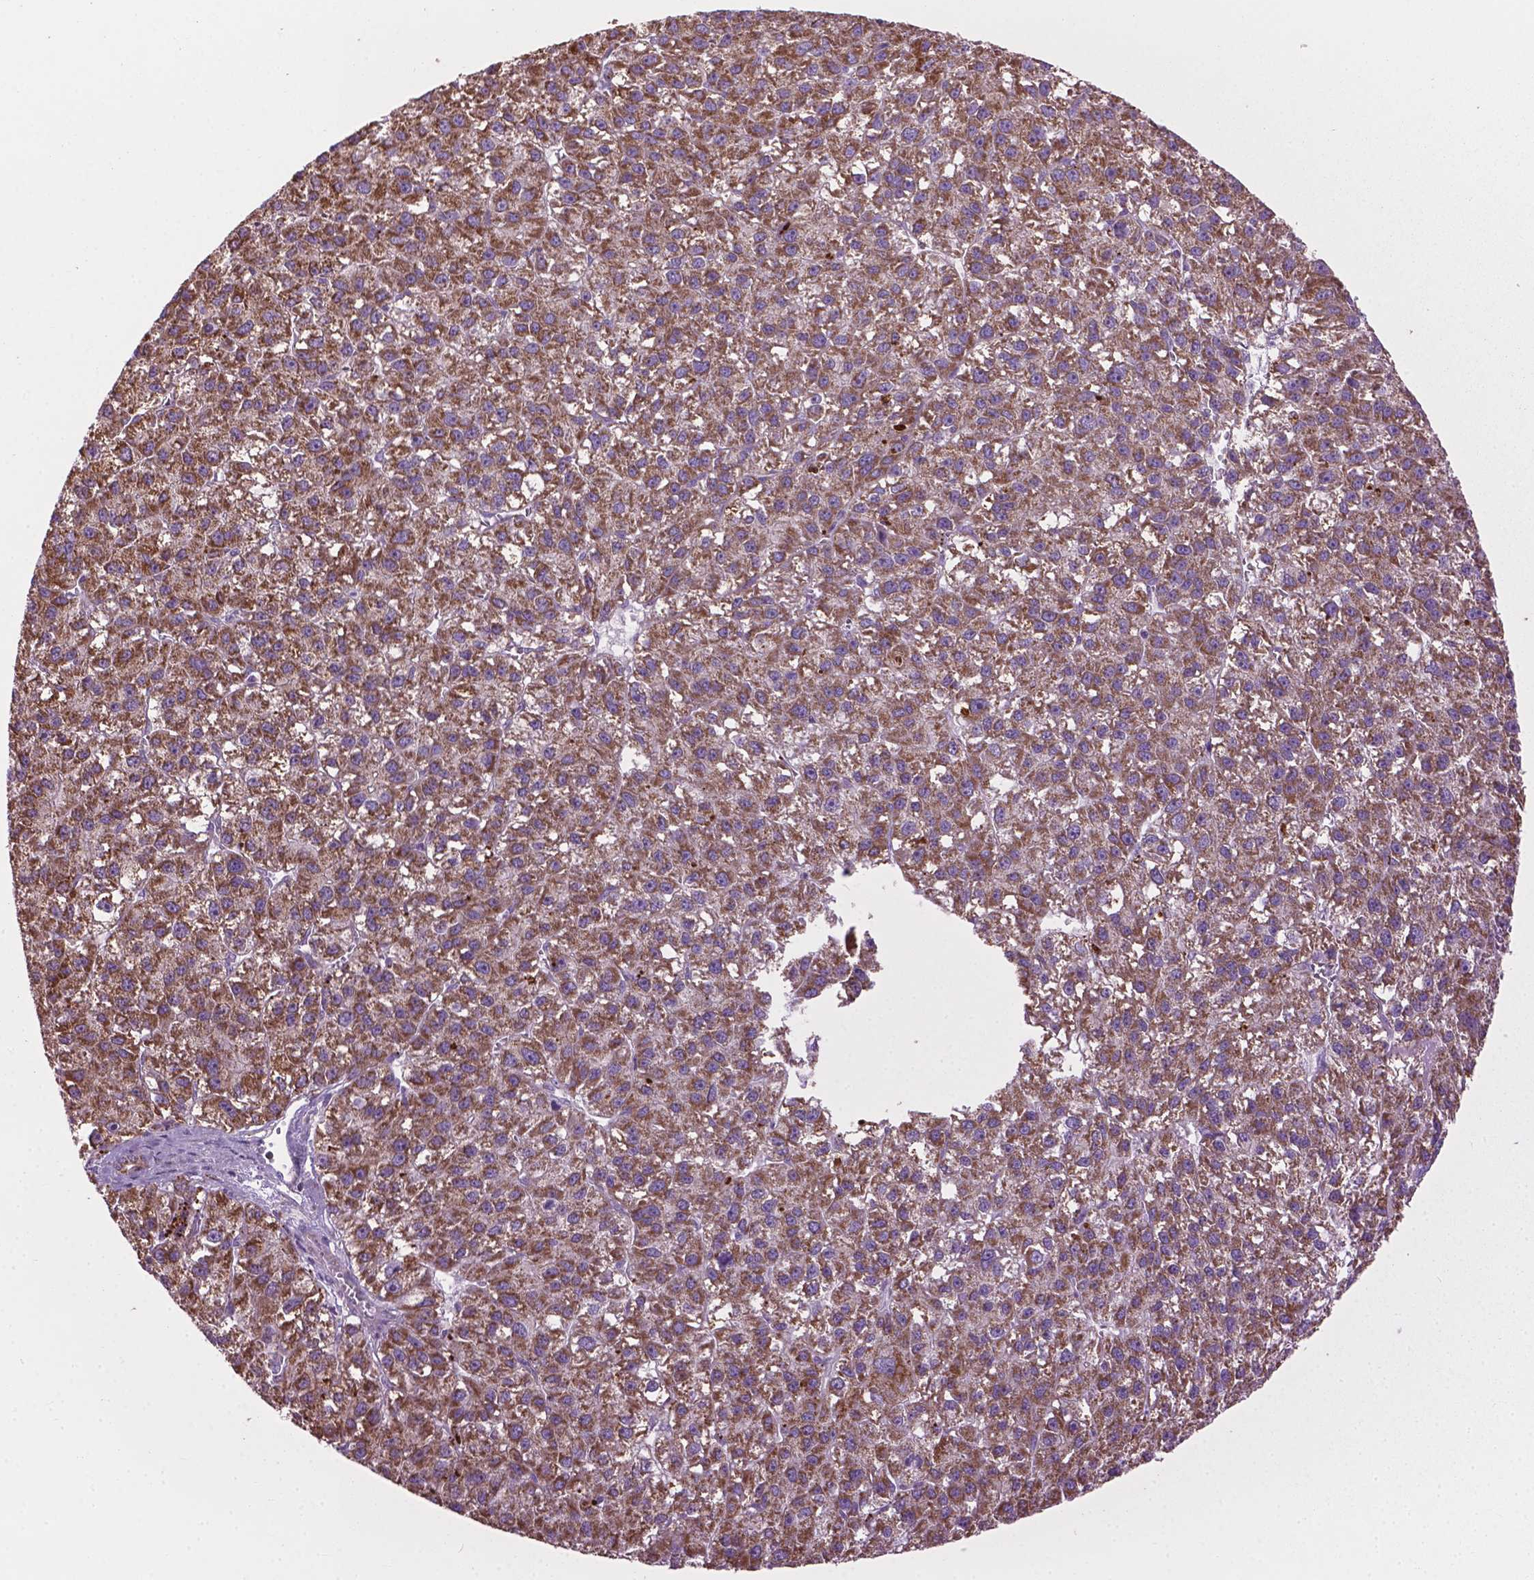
{"staining": {"intensity": "moderate", "quantity": ">75%", "location": "cytoplasmic/membranous"}, "tissue": "liver cancer", "cell_type": "Tumor cells", "image_type": "cancer", "snomed": [{"axis": "morphology", "description": "Carcinoma, Hepatocellular, NOS"}, {"axis": "topography", "description": "Liver"}], "caption": "Immunohistochemical staining of human liver hepatocellular carcinoma displays medium levels of moderate cytoplasmic/membranous protein positivity in about >75% of tumor cells. Nuclei are stained in blue.", "gene": "VDAC1", "patient": {"sex": "female", "age": 70}}